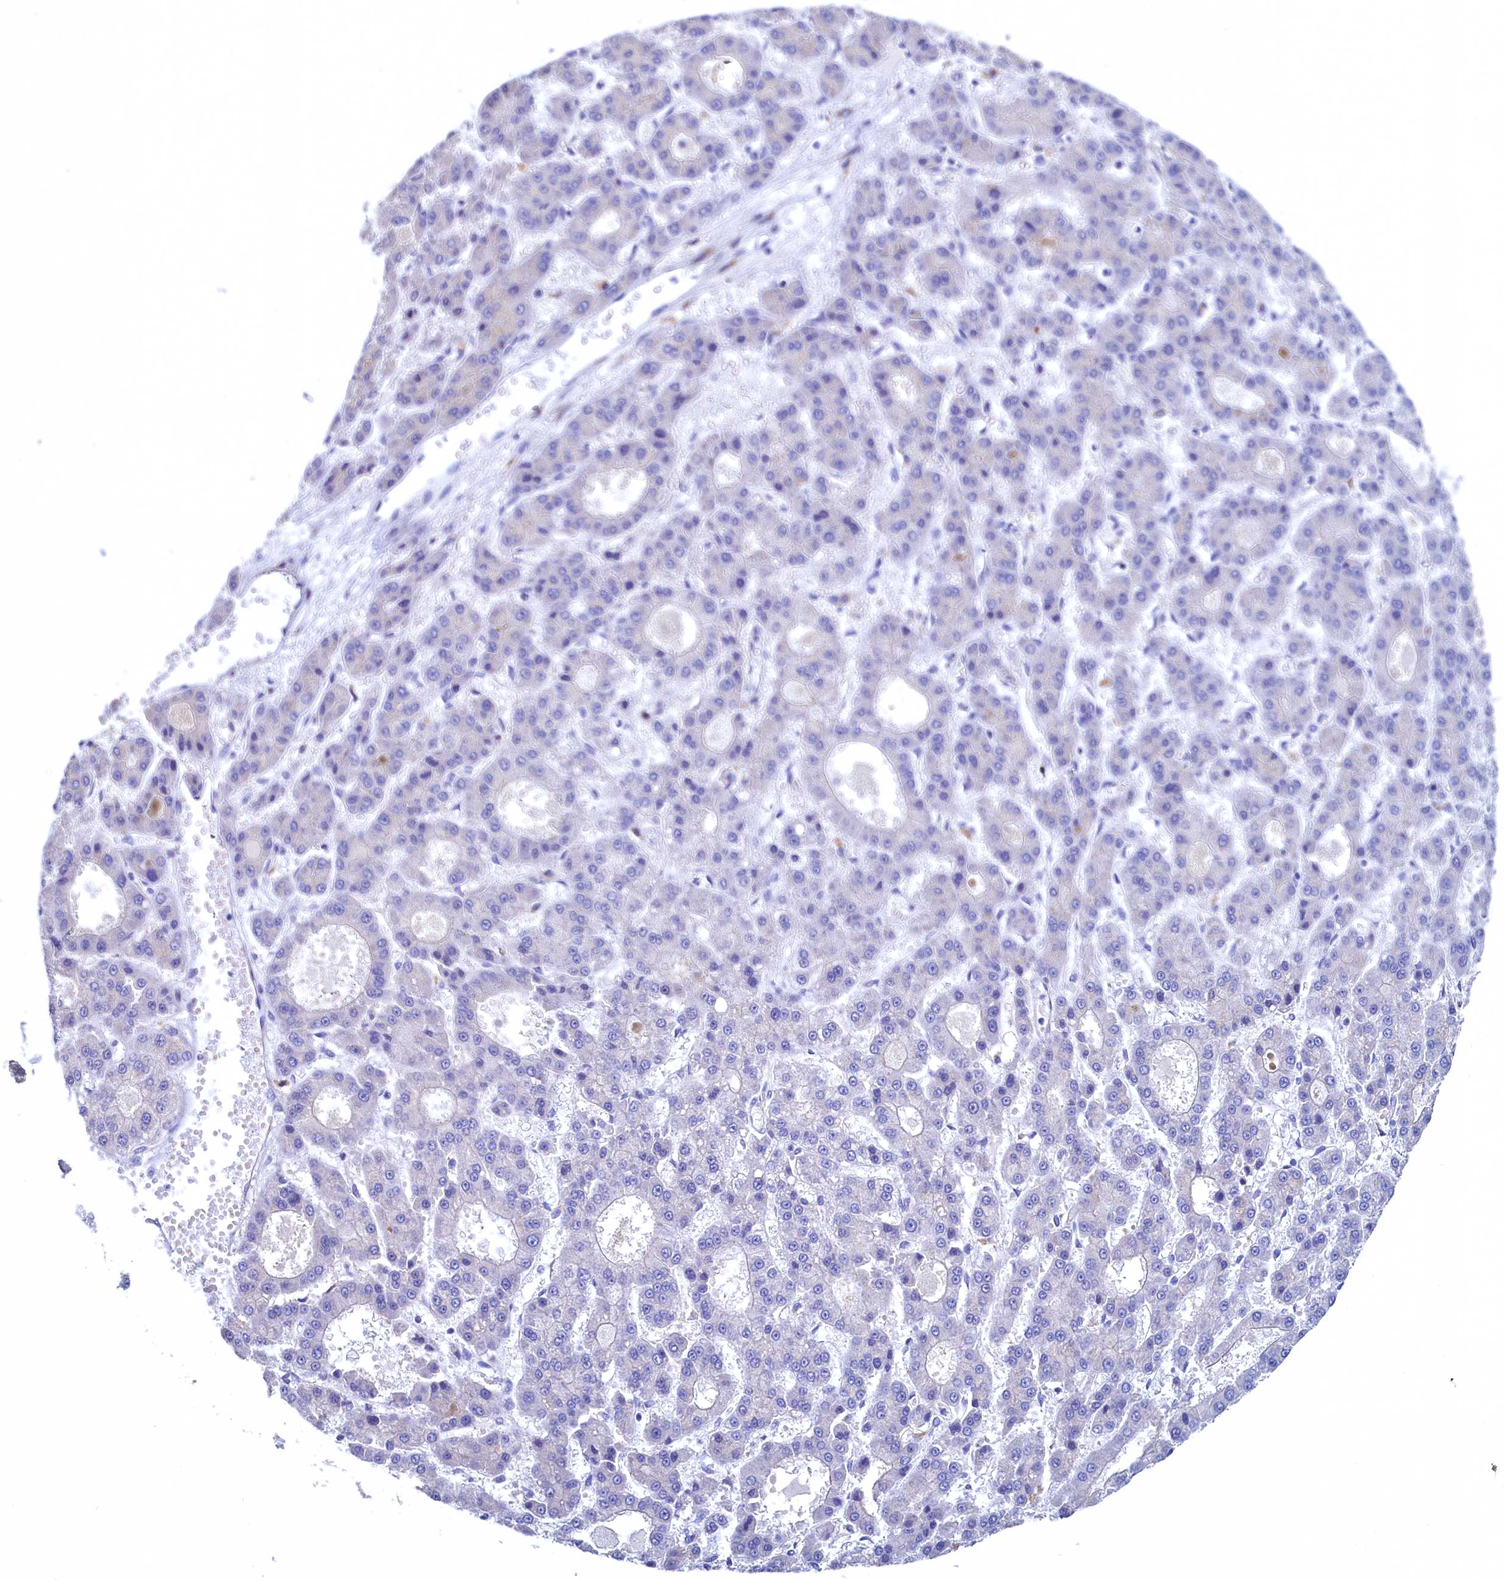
{"staining": {"intensity": "negative", "quantity": "none", "location": "none"}, "tissue": "liver cancer", "cell_type": "Tumor cells", "image_type": "cancer", "snomed": [{"axis": "morphology", "description": "Carcinoma, Hepatocellular, NOS"}, {"axis": "topography", "description": "Liver"}], "caption": "Hepatocellular carcinoma (liver) was stained to show a protein in brown. There is no significant positivity in tumor cells. (Stains: DAB immunohistochemistry with hematoxylin counter stain, Microscopy: brightfield microscopy at high magnification).", "gene": "CBLIF", "patient": {"sex": "male", "age": 70}}